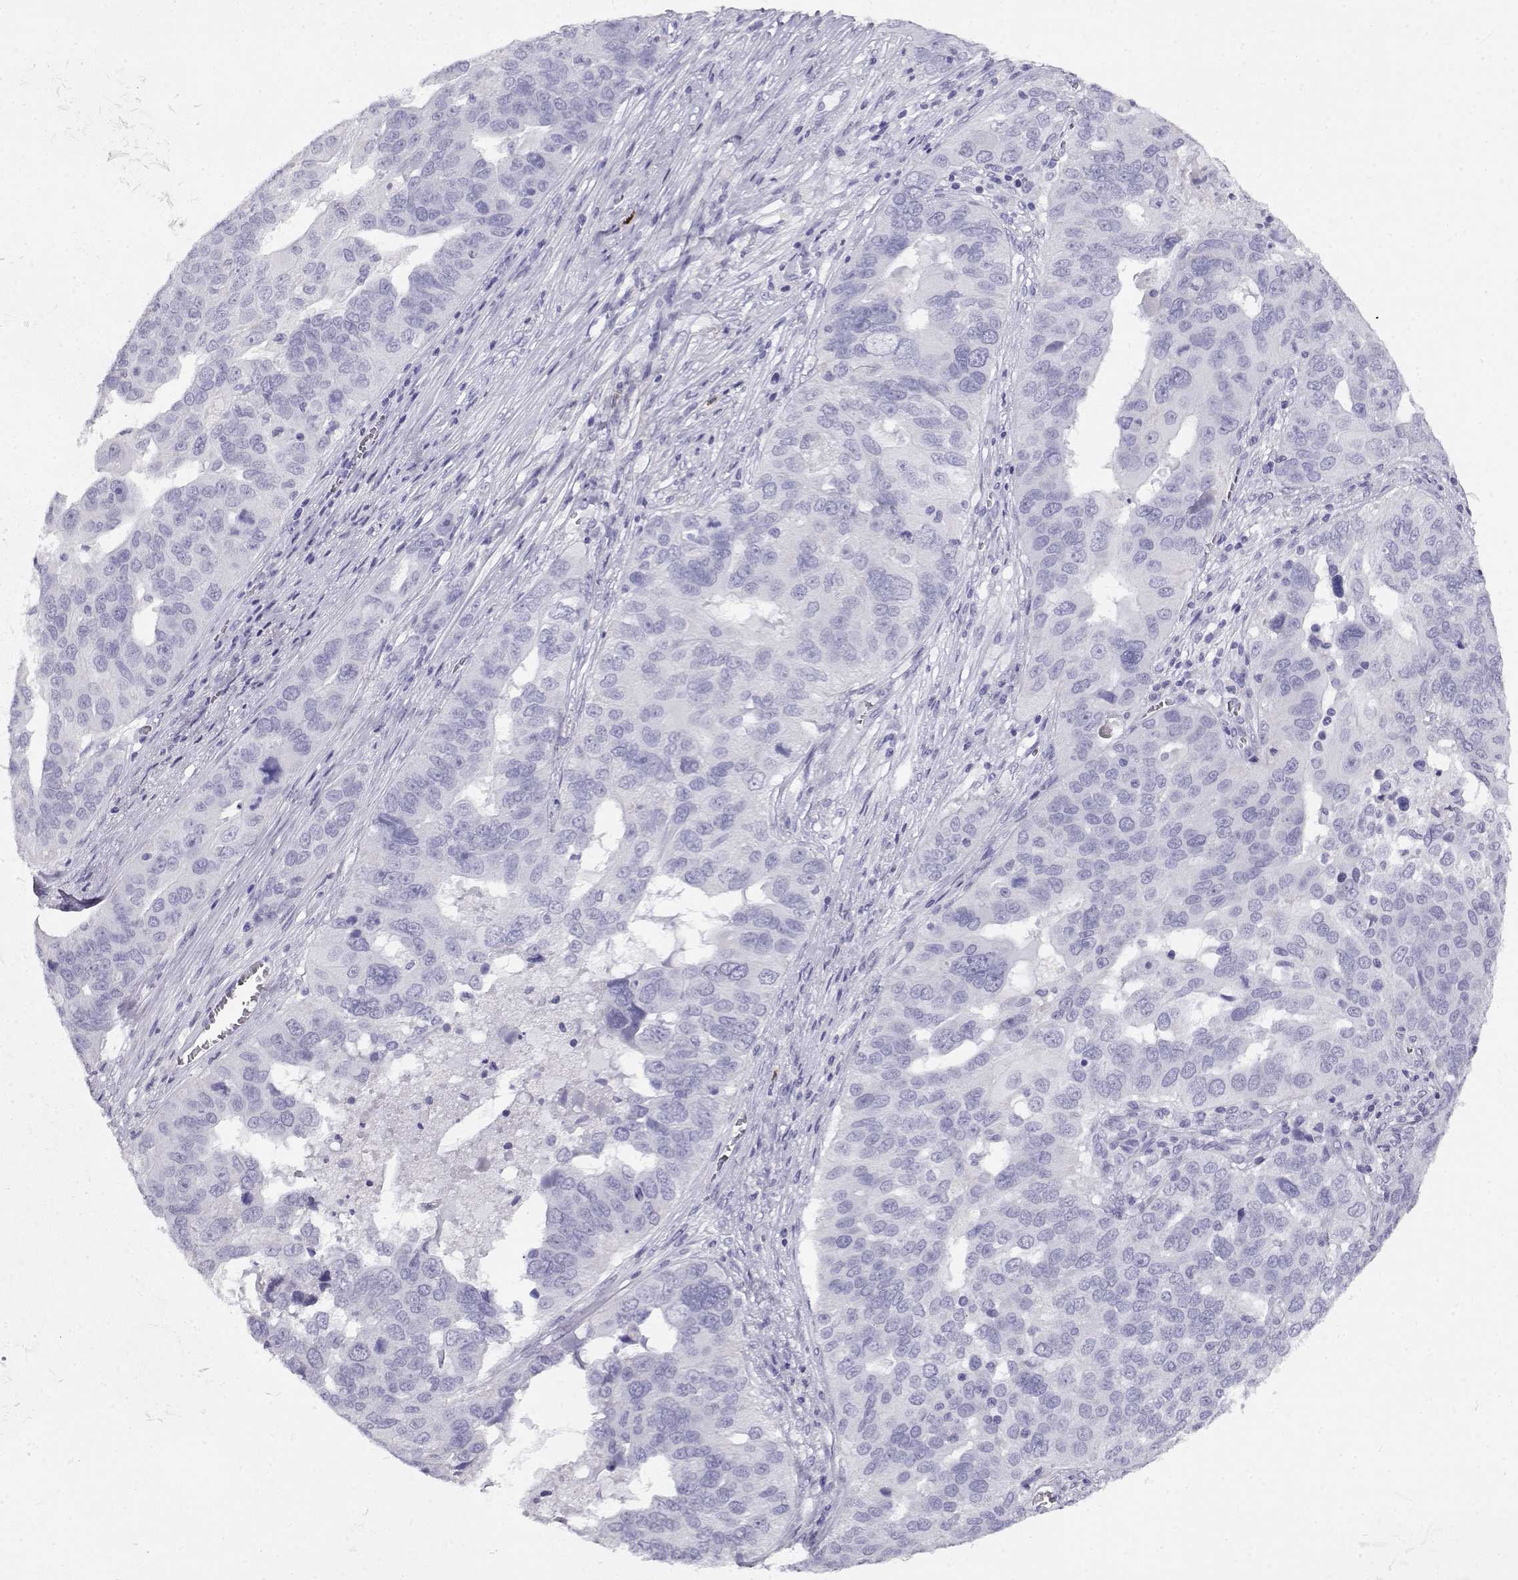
{"staining": {"intensity": "negative", "quantity": "none", "location": "none"}, "tissue": "ovarian cancer", "cell_type": "Tumor cells", "image_type": "cancer", "snomed": [{"axis": "morphology", "description": "Carcinoma, endometroid"}, {"axis": "topography", "description": "Soft tissue"}, {"axis": "topography", "description": "Ovary"}], "caption": "This is a photomicrograph of IHC staining of ovarian cancer (endometroid carcinoma), which shows no positivity in tumor cells.", "gene": "CABS1", "patient": {"sex": "female", "age": 52}}